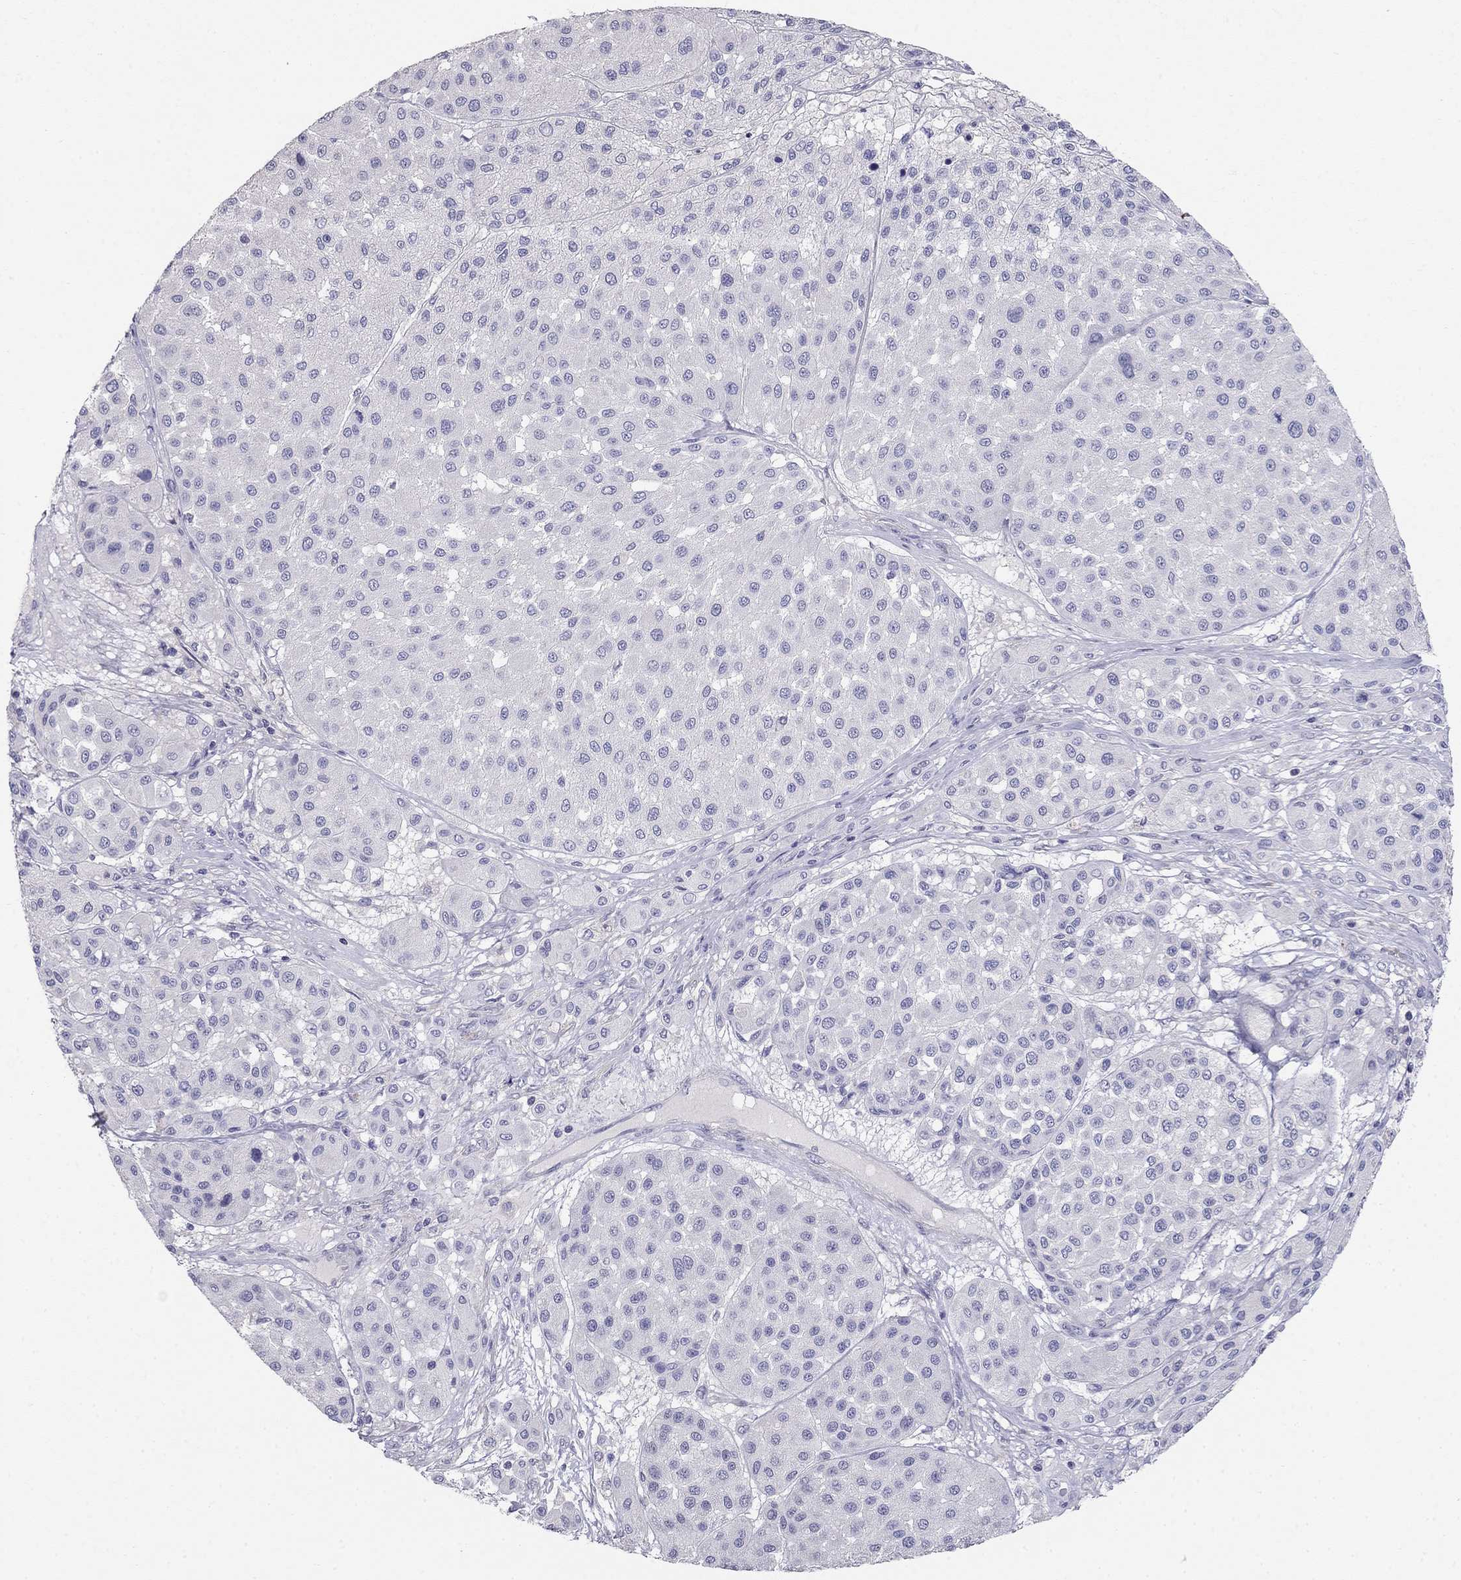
{"staining": {"intensity": "negative", "quantity": "none", "location": "none"}, "tissue": "melanoma", "cell_type": "Tumor cells", "image_type": "cancer", "snomed": [{"axis": "morphology", "description": "Malignant melanoma, Metastatic site"}, {"axis": "topography", "description": "Smooth muscle"}], "caption": "DAB immunohistochemical staining of human malignant melanoma (metastatic site) exhibits no significant expression in tumor cells.", "gene": "LY6H", "patient": {"sex": "male", "age": 41}}